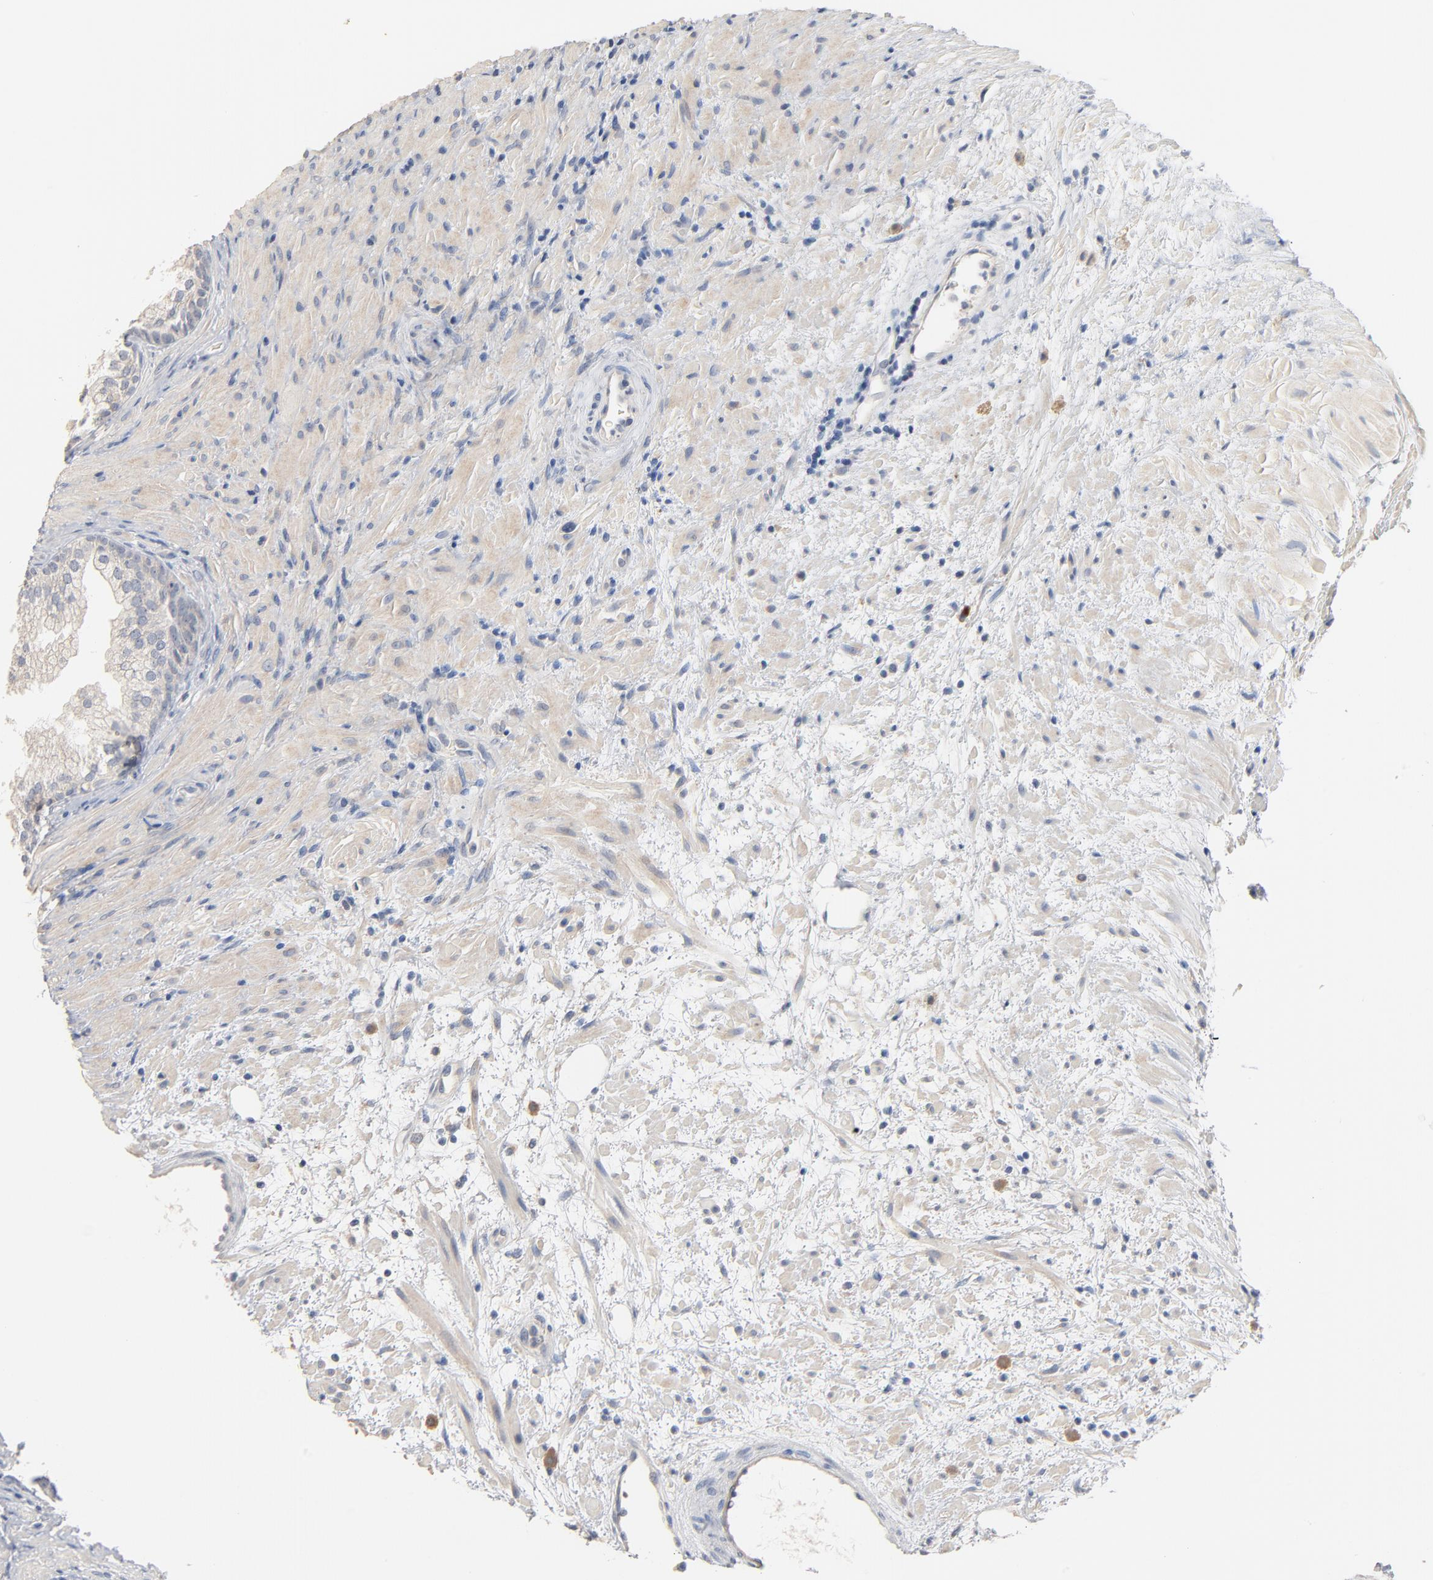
{"staining": {"intensity": "negative", "quantity": "none", "location": "none"}, "tissue": "prostate", "cell_type": "Glandular cells", "image_type": "normal", "snomed": [{"axis": "morphology", "description": "Normal tissue, NOS"}, {"axis": "topography", "description": "Prostate"}], "caption": "Immunohistochemical staining of benign prostate reveals no significant positivity in glandular cells.", "gene": "ZDHHC8", "patient": {"sex": "male", "age": 76}}